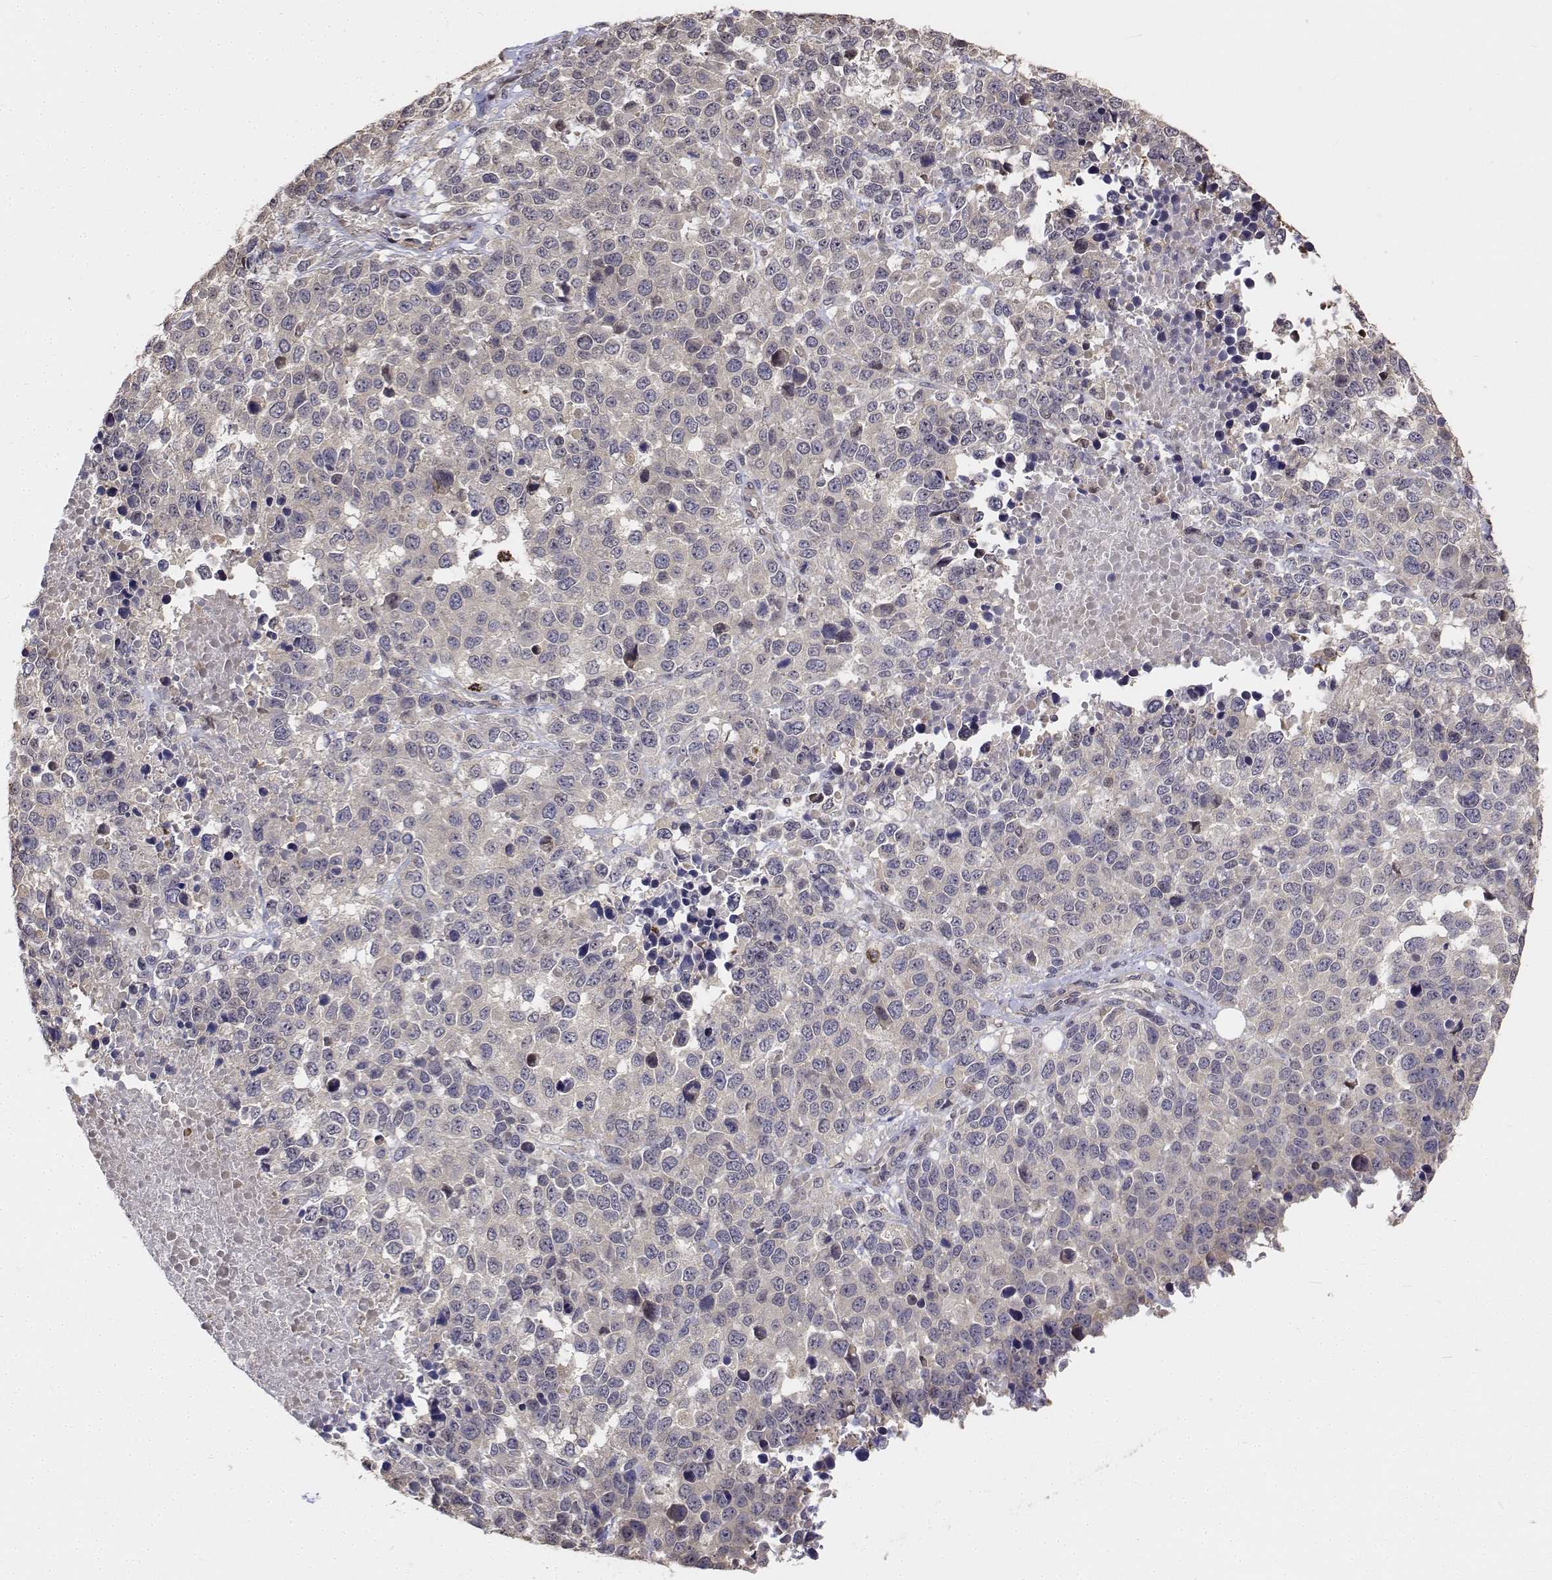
{"staining": {"intensity": "negative", "quantity": "none", "location": "none"}, "tissue": "melanoma", "cell_type": "Tumor cells", "image_type": "cancer", "snomed": [{"axis": "morphology", "description": "Malignant melanoma, Metastatic site"}, {"axis": "topography", "description": "Skin"}], "caption": "An immunohistochemistry photomicrograph of melanoma is shown. There is no staining in tumor cells of melanoma.", "gene": "PCID2", "patient": {"sex": "male", "age": 84}}